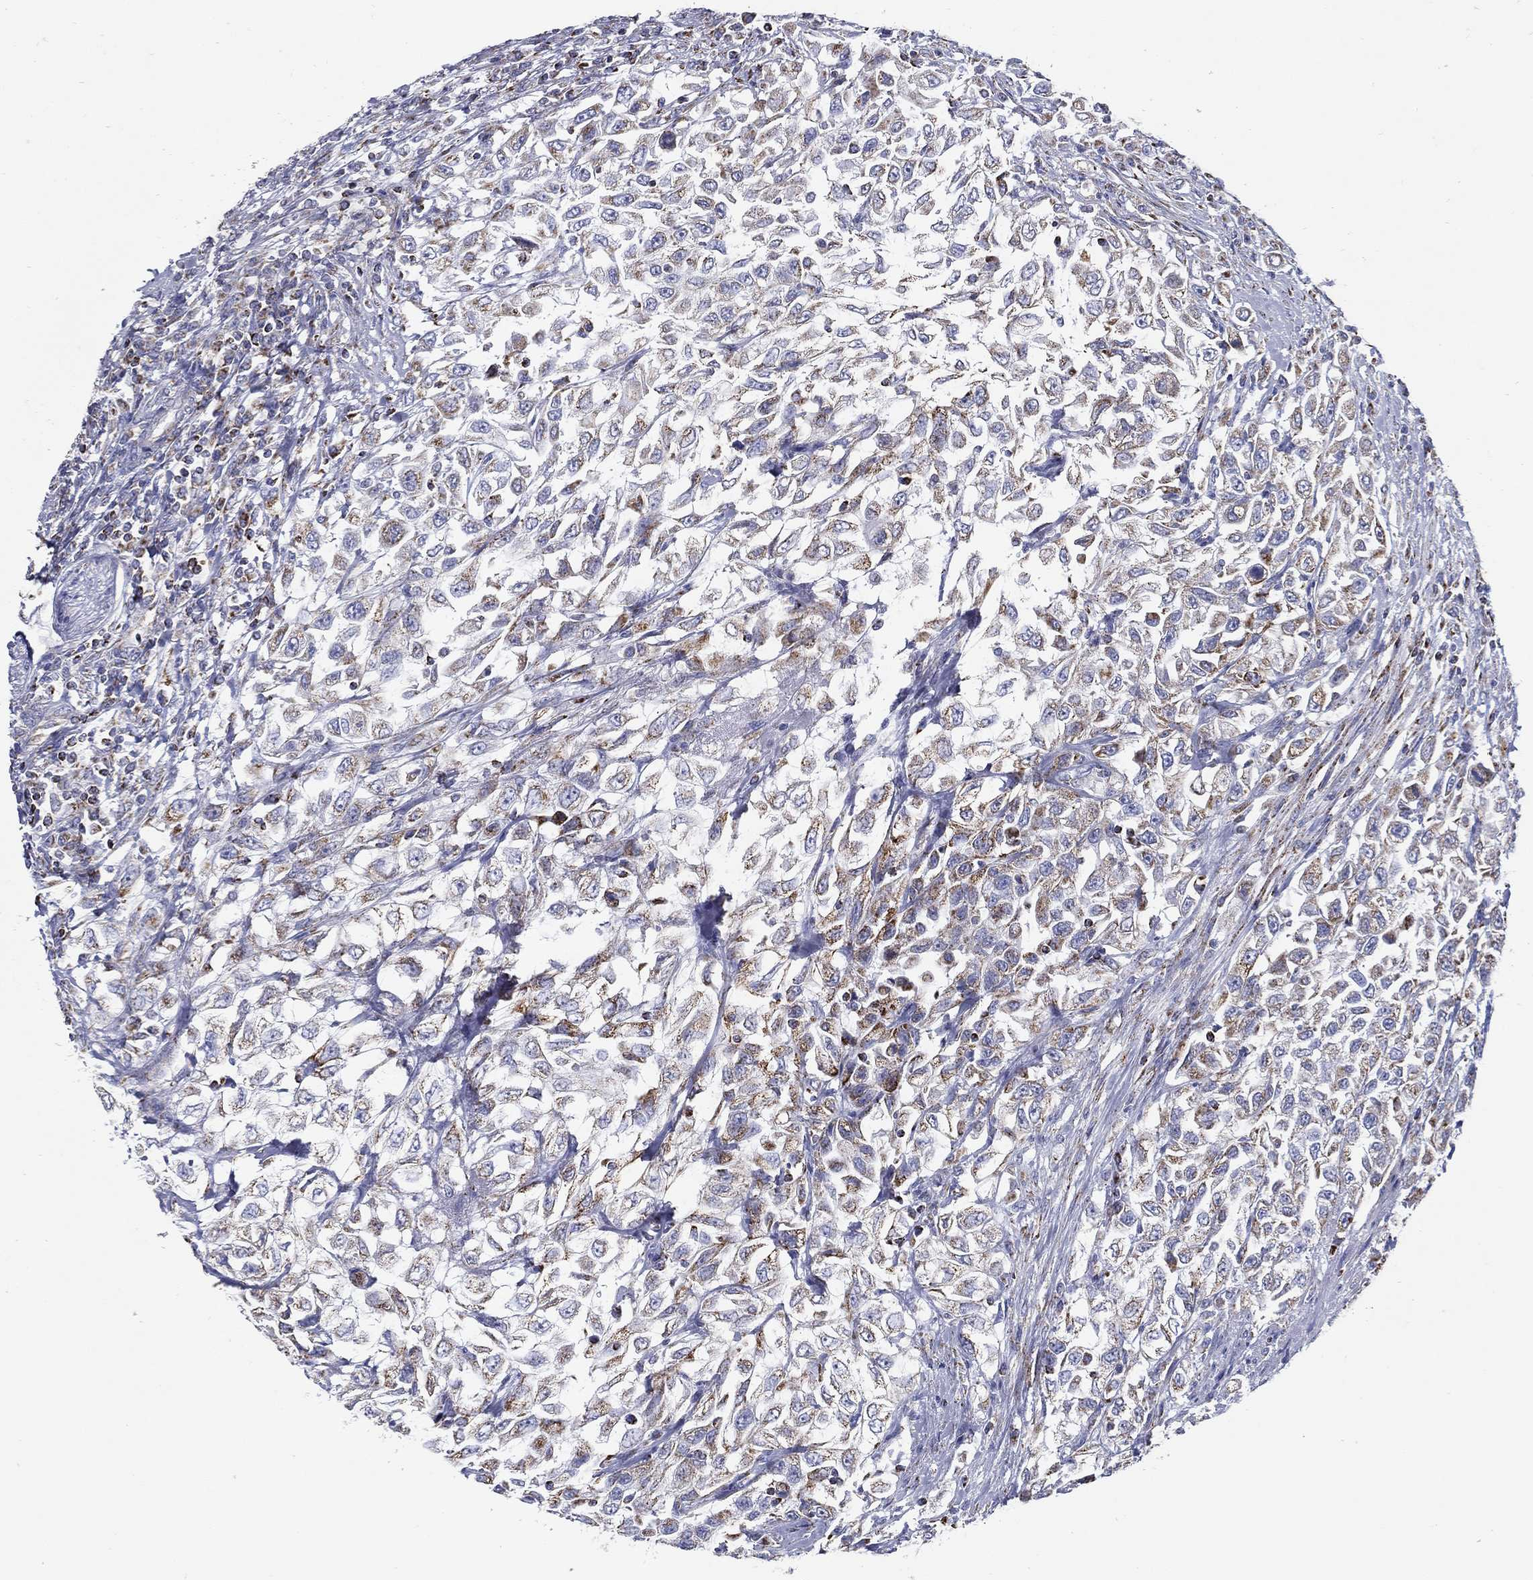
{"staining": {"intensity": "moderate", "quantity": "<25%", "location": "cytoplasmic/membranous"}, "tissue": "urothelial cancer", "cell_type": "Tumor cells", "image_type": "cancer", "snomed": [{"axis": "morphology", "description": "Urothelial carcinoma, High grade"}, {"axis": "topography", "description": "Urinary bladder"}], "caption": "Immunohistochemical staining of human urothelial cancer demonstrates low levels of moderate cytoplasmic/membranous positivity in about <25% of tumor cells.", "gene": "SFXN1", "patient": {"sex": "female", "age": 56}}